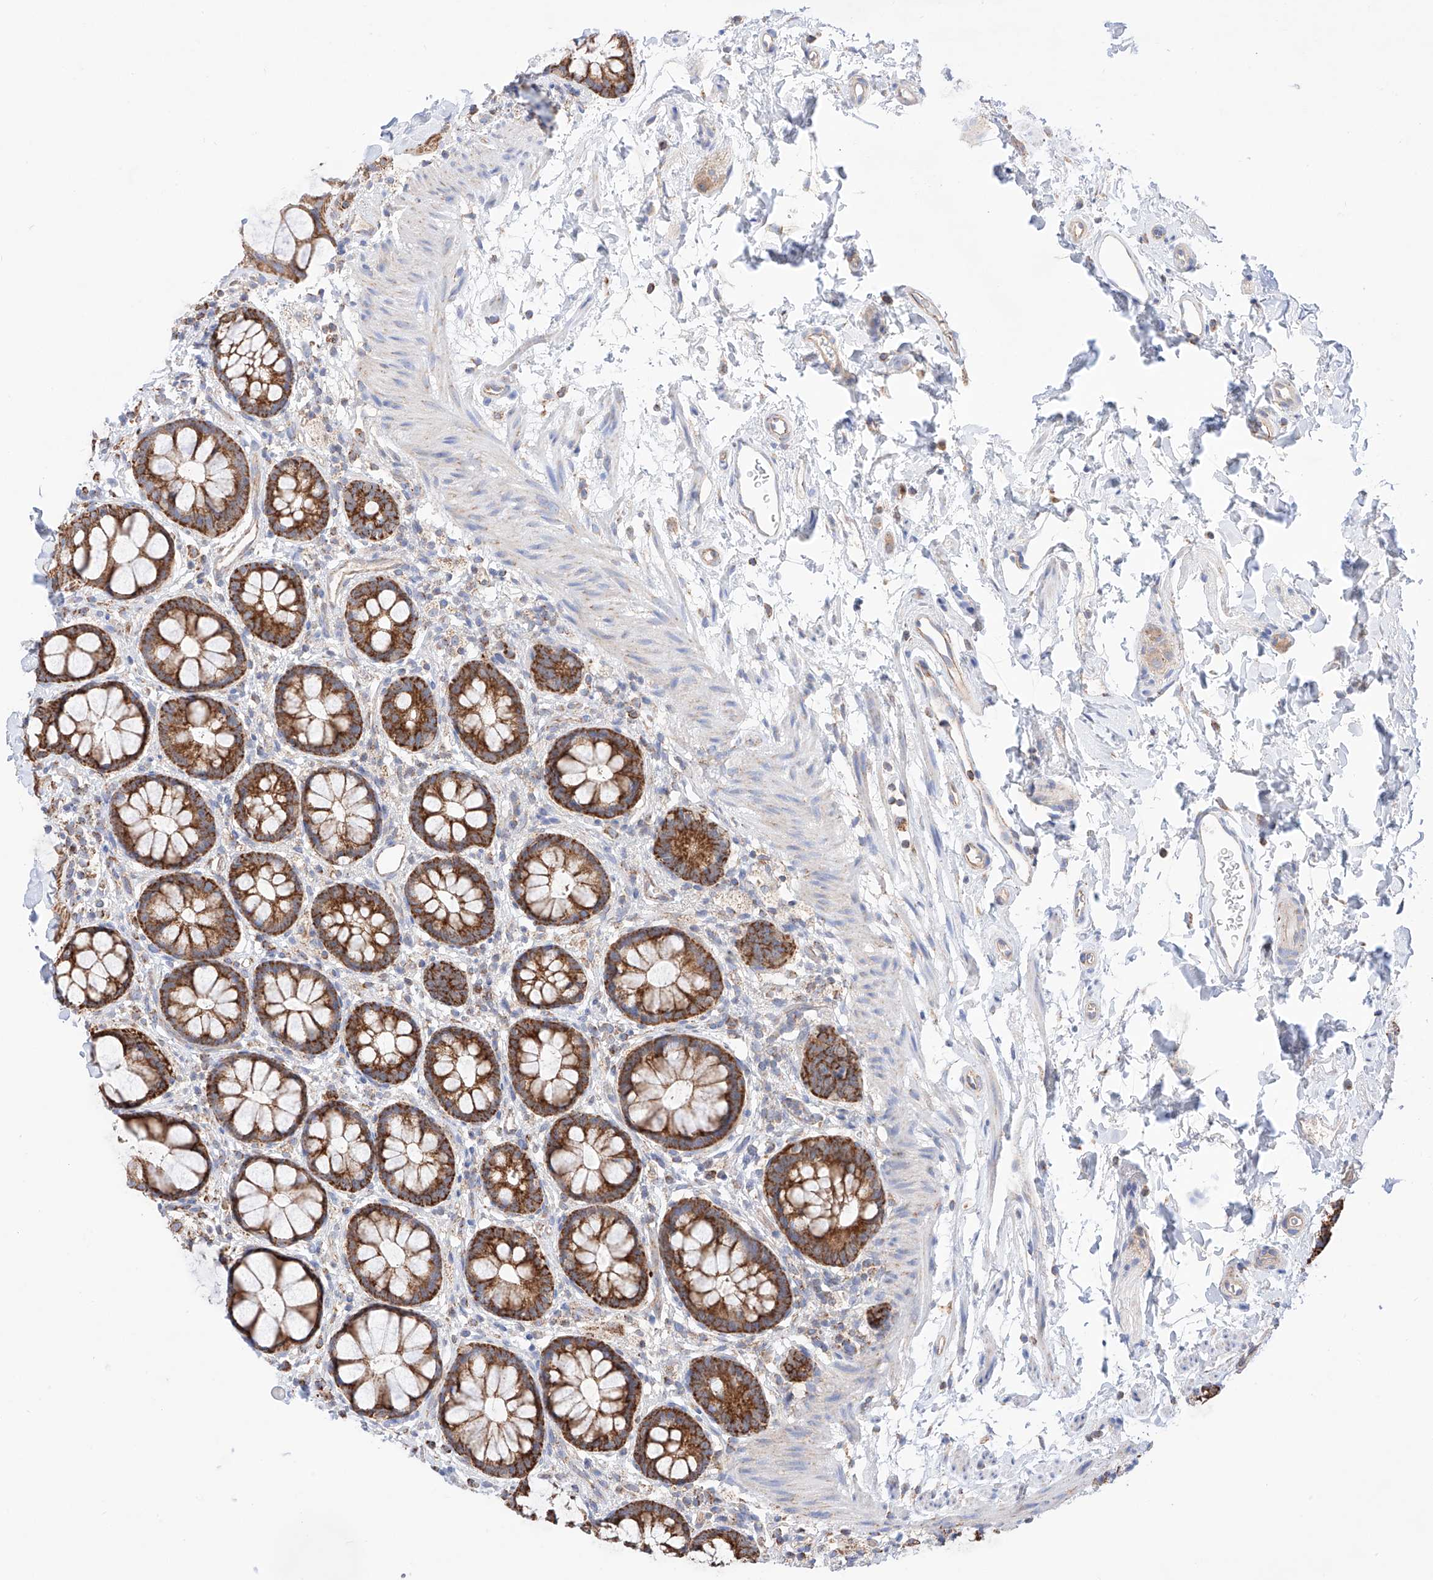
{"staining": {"intensity": "strong", "quantity": ">75%", "location": "cytoplasmic/membranous"}, "tissue": "rectum", "cell_type": "Glandular cells", "image_type": "normal", "snomed": [{"axis": "morphology", "description": "Normal tissue, NOS"}, {"axis": "topography", "description": "Rectum"}], "caption": "An image of rectum stained for a protein exhibits strong cytoplasmic/membranous brown staining in glandular cells. Using DAB (3,3'-diaminobenzidine) (brown) and hematoxylin (blue) stains, captured at high magnification using brightfield microscopy.", "gene": "KTI12", "patient": {"sex": "female", "age": 65}}